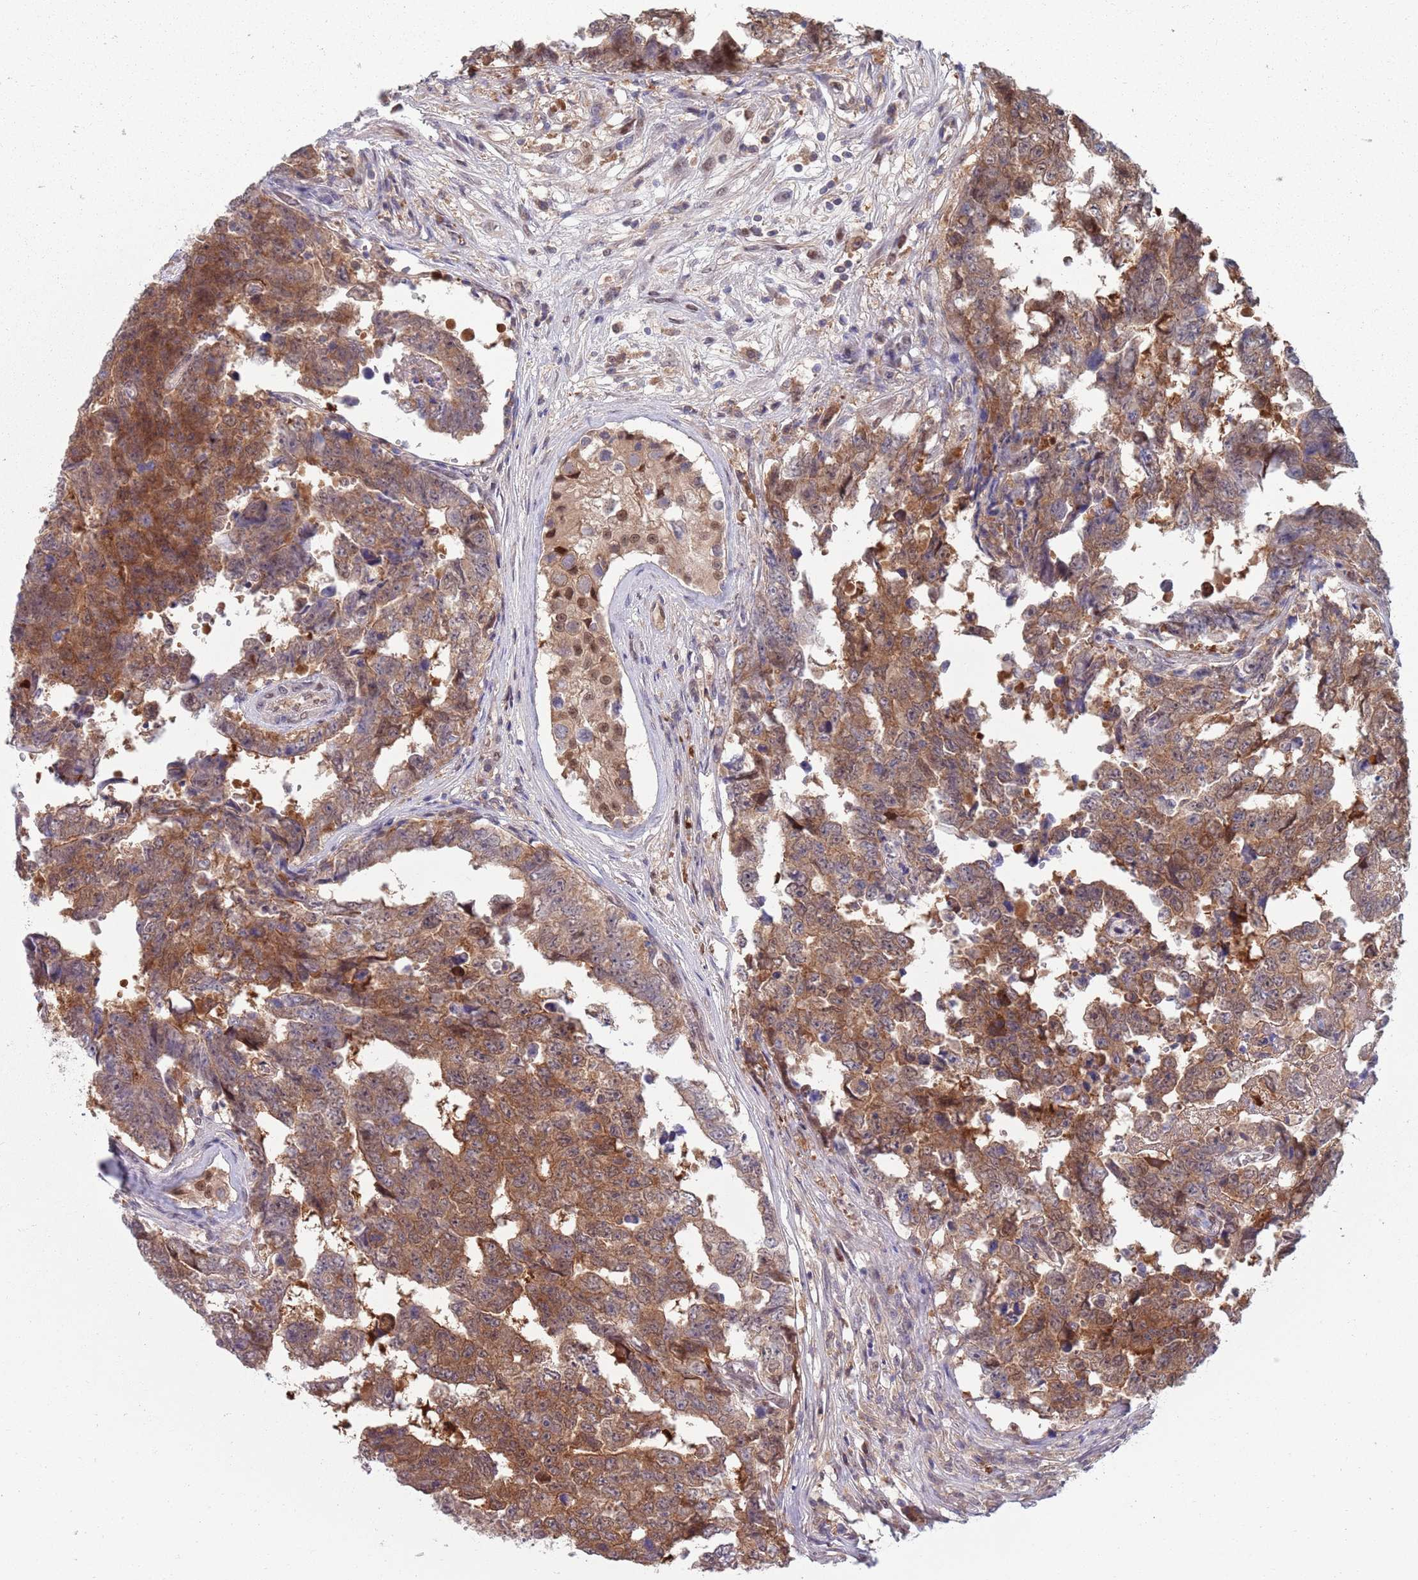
{"staining": {"intensity": "moderate", "quantity": ">75%", "location": "cytoplasmic/membranous"}, "tissue": "testis cancer", "cell_type": "Tumor cells", "image_type": "cancer", "snomed": [{"axis": "morphology", "description": "Normal tissue, NOS"}, {"axis": "morphology", "description": "Carcinoma, Embryonal, NOS"}, {"axis": "topography", "description": "Testis"}, {"axis": "topography", "description": "Epididymis"}], "caption": "Human embryonal carcinoma (testis) stained with a protein marker reveals moderate staining in tumor cells.", "gene": "CLNS1A", "patient": {"sex": "male", "age": 25}}